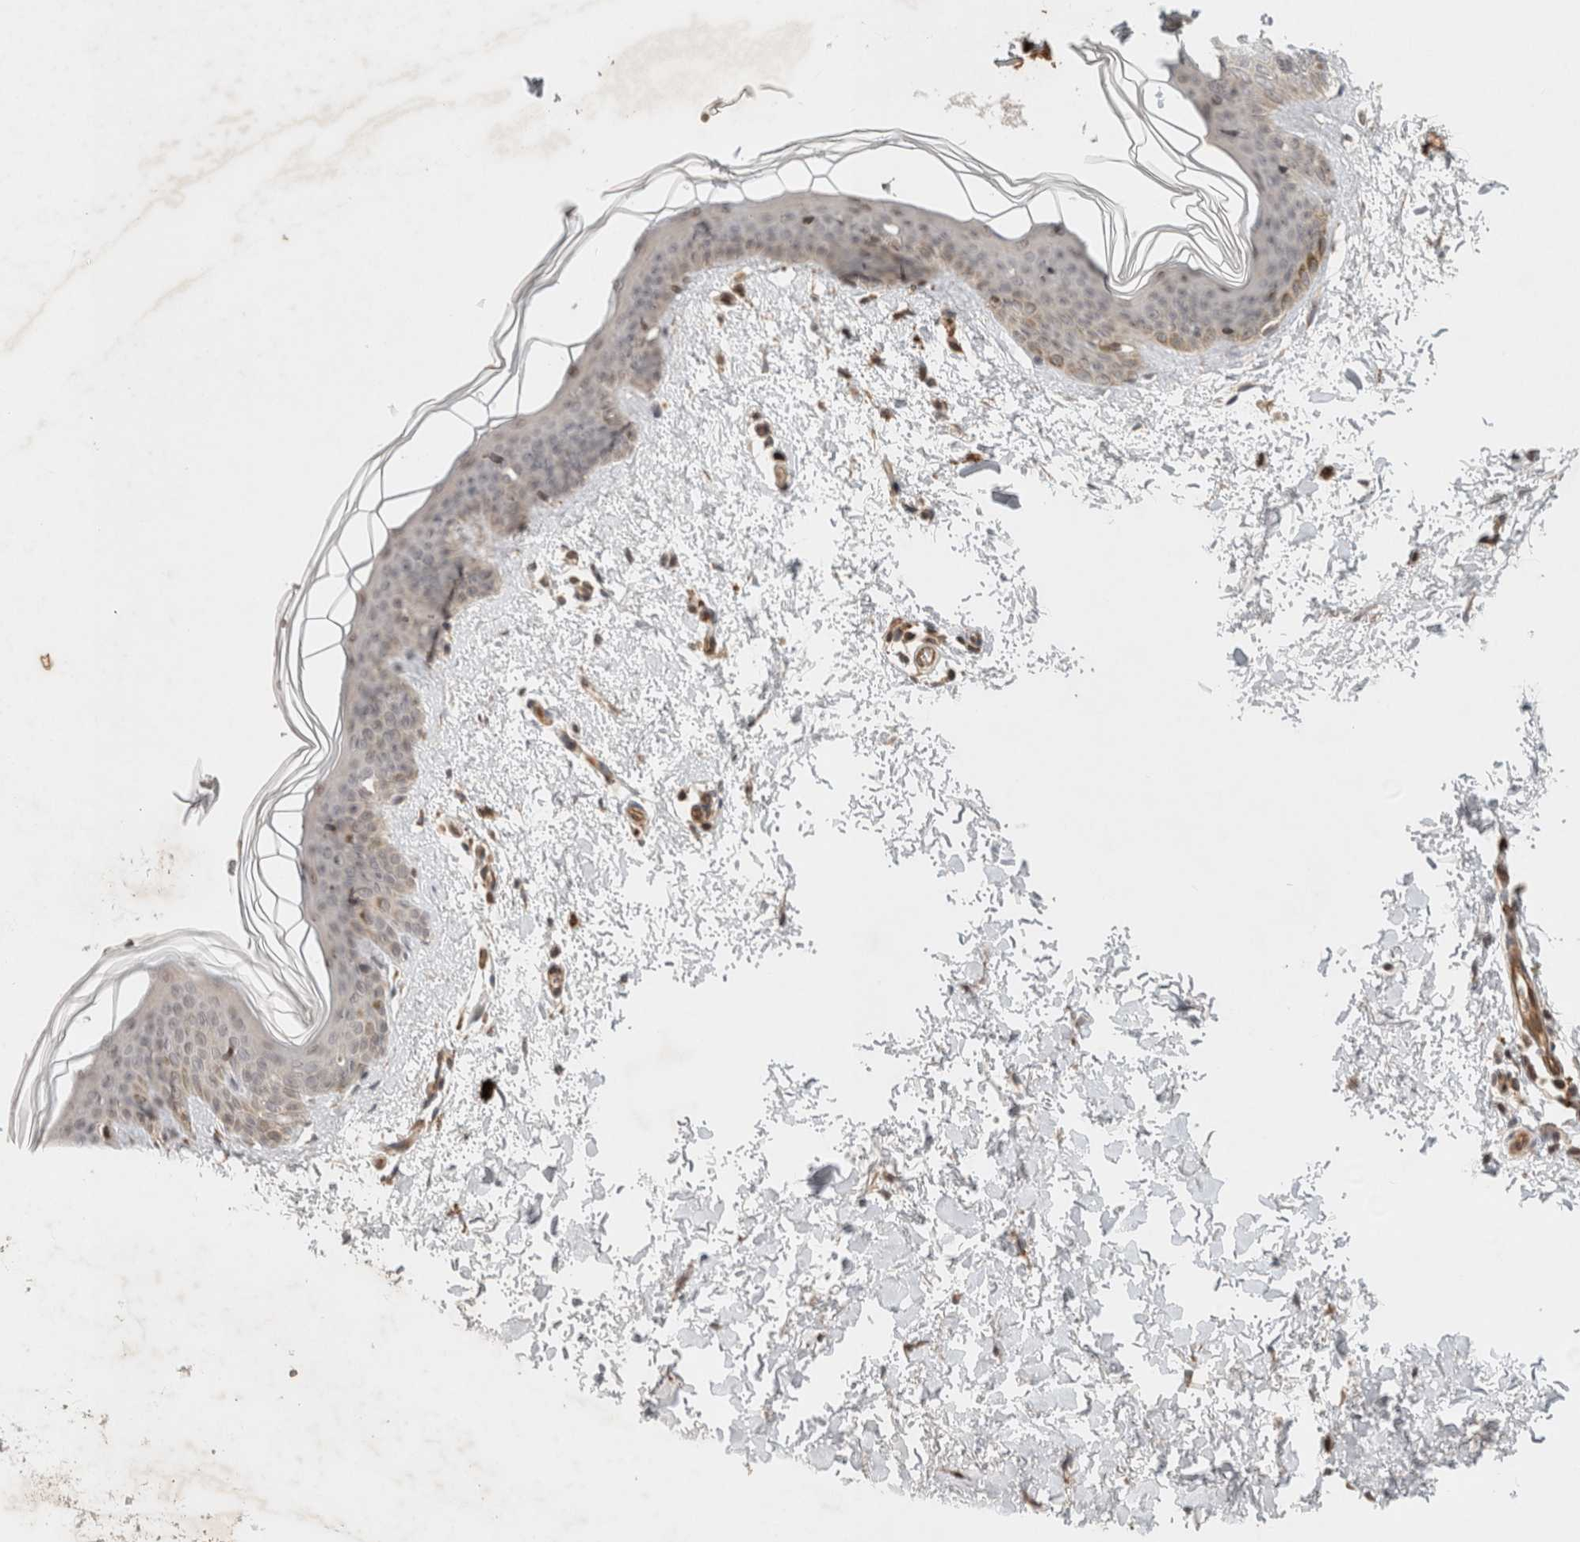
{"staining": {"intensity": "moderate", "quantity": "<25%", "location": "cytoplasmic/membranous"}, "tissue": "skin", "cell_type": "Fibroblasts", "image_type": "normal", "snomed": [{"axis": "morphology", "description": "Normal tissue, NOS"}, {"axis": "topography", "description": "Skin"}], "caption": "A high-resolution photomicrograph shows immunohistochemistry (IHC) staining of unremarkable skin, which shows moderate cytoplasmic/membranous expression in approximately <25% of fibroblasts.", "gene": "CAAP1", "patient": {"sex": "female", "age": 46}}